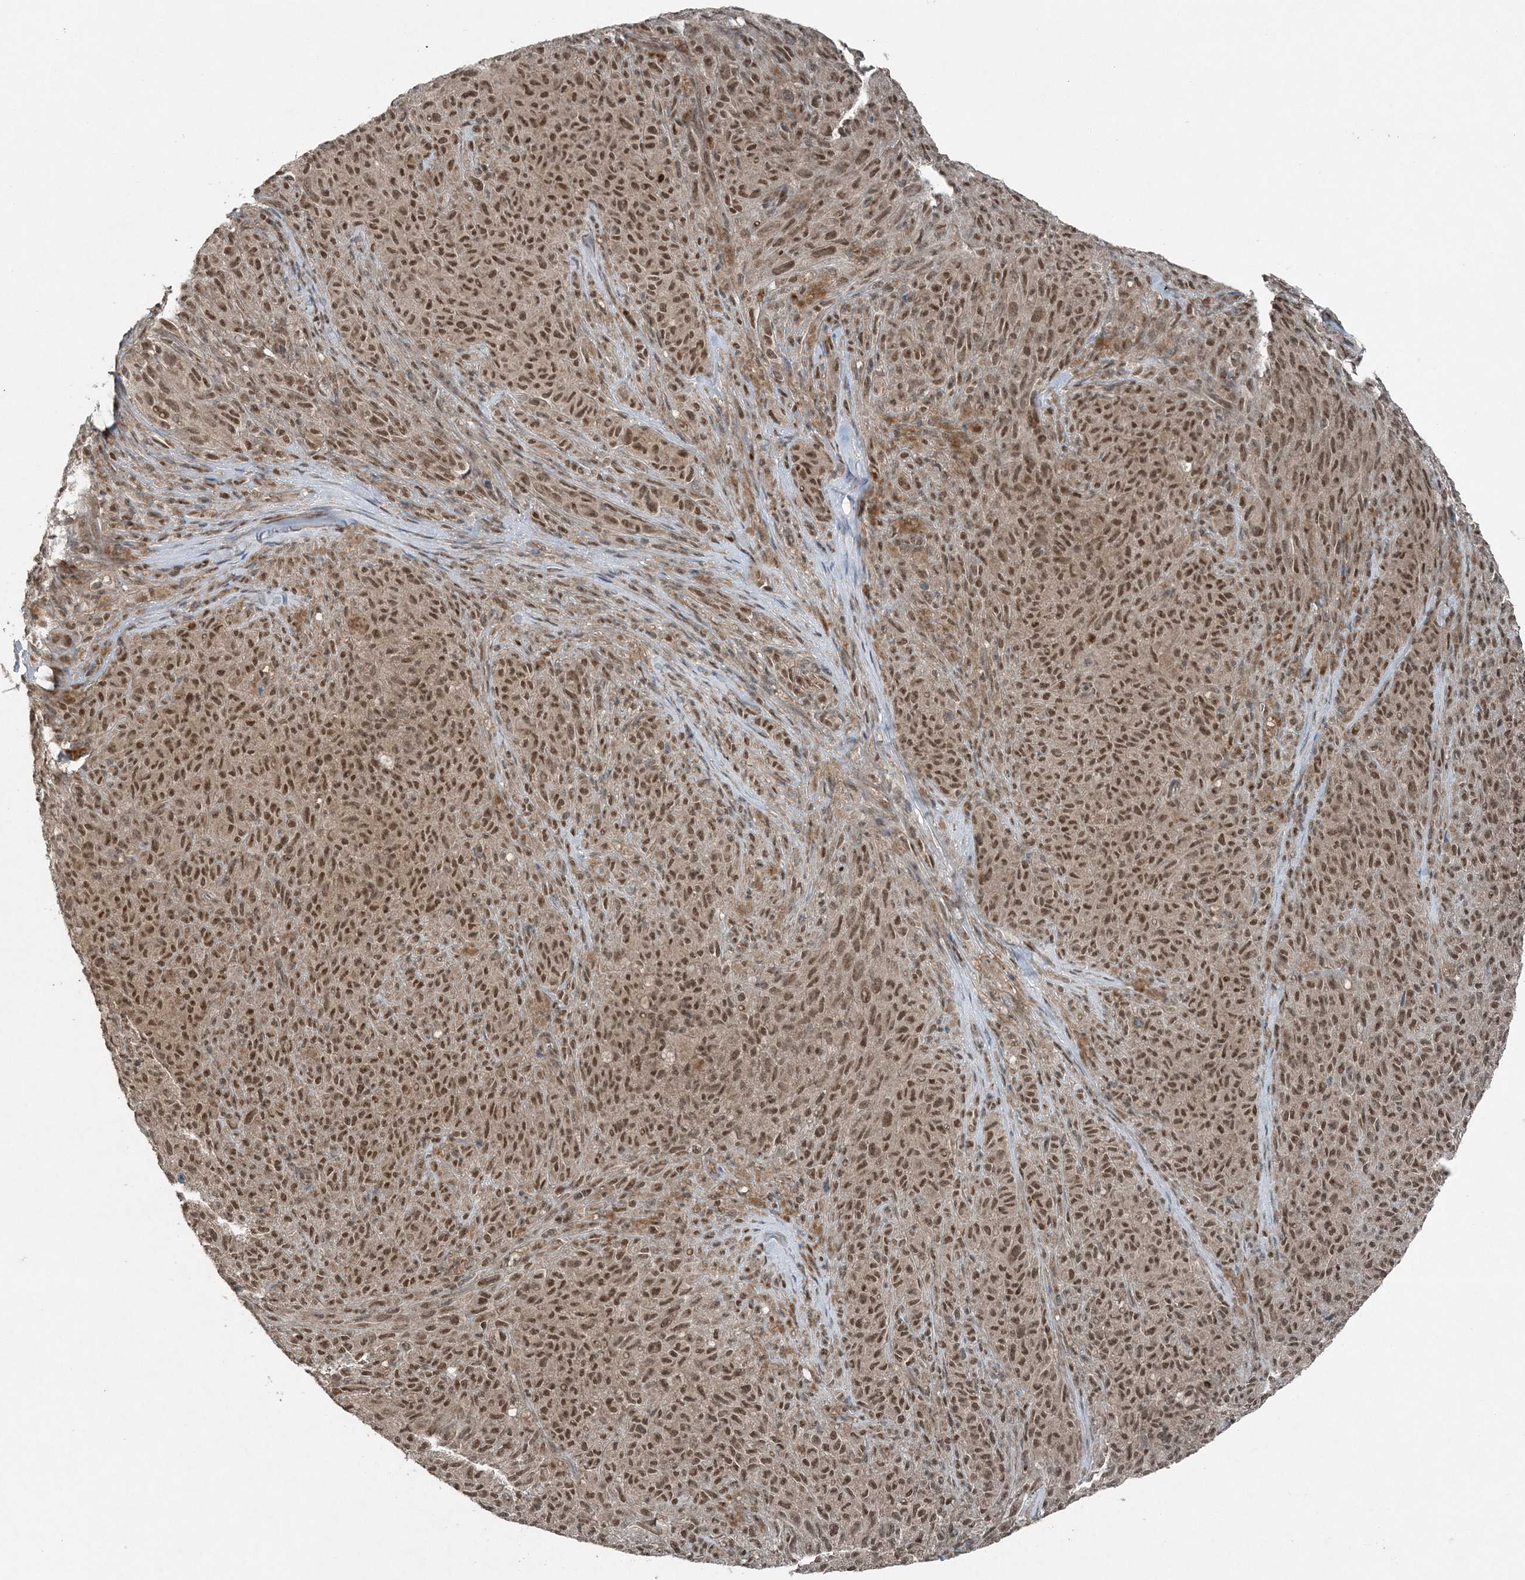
{"staining": {"intensity": "moderate", "quantity": ">75%", "location": "nuclear"}, "tissue": "melanoma", "cell_type": "Tumor cells", "image_type": "cancer", "snomed": [{"axis": "morphology", "description": "Malignant melanoma, NOS"}, {"axis": "topography", "description": "Skin"}], "caption": "IHC image of human malignant melanoma stained for a protein (brown), which exhibits medium levels of moderate nuclear positivity in approximately >75% of tumor cells.", "gene": "COPS7B", "patient": {"sex": "female", "age": 82}}